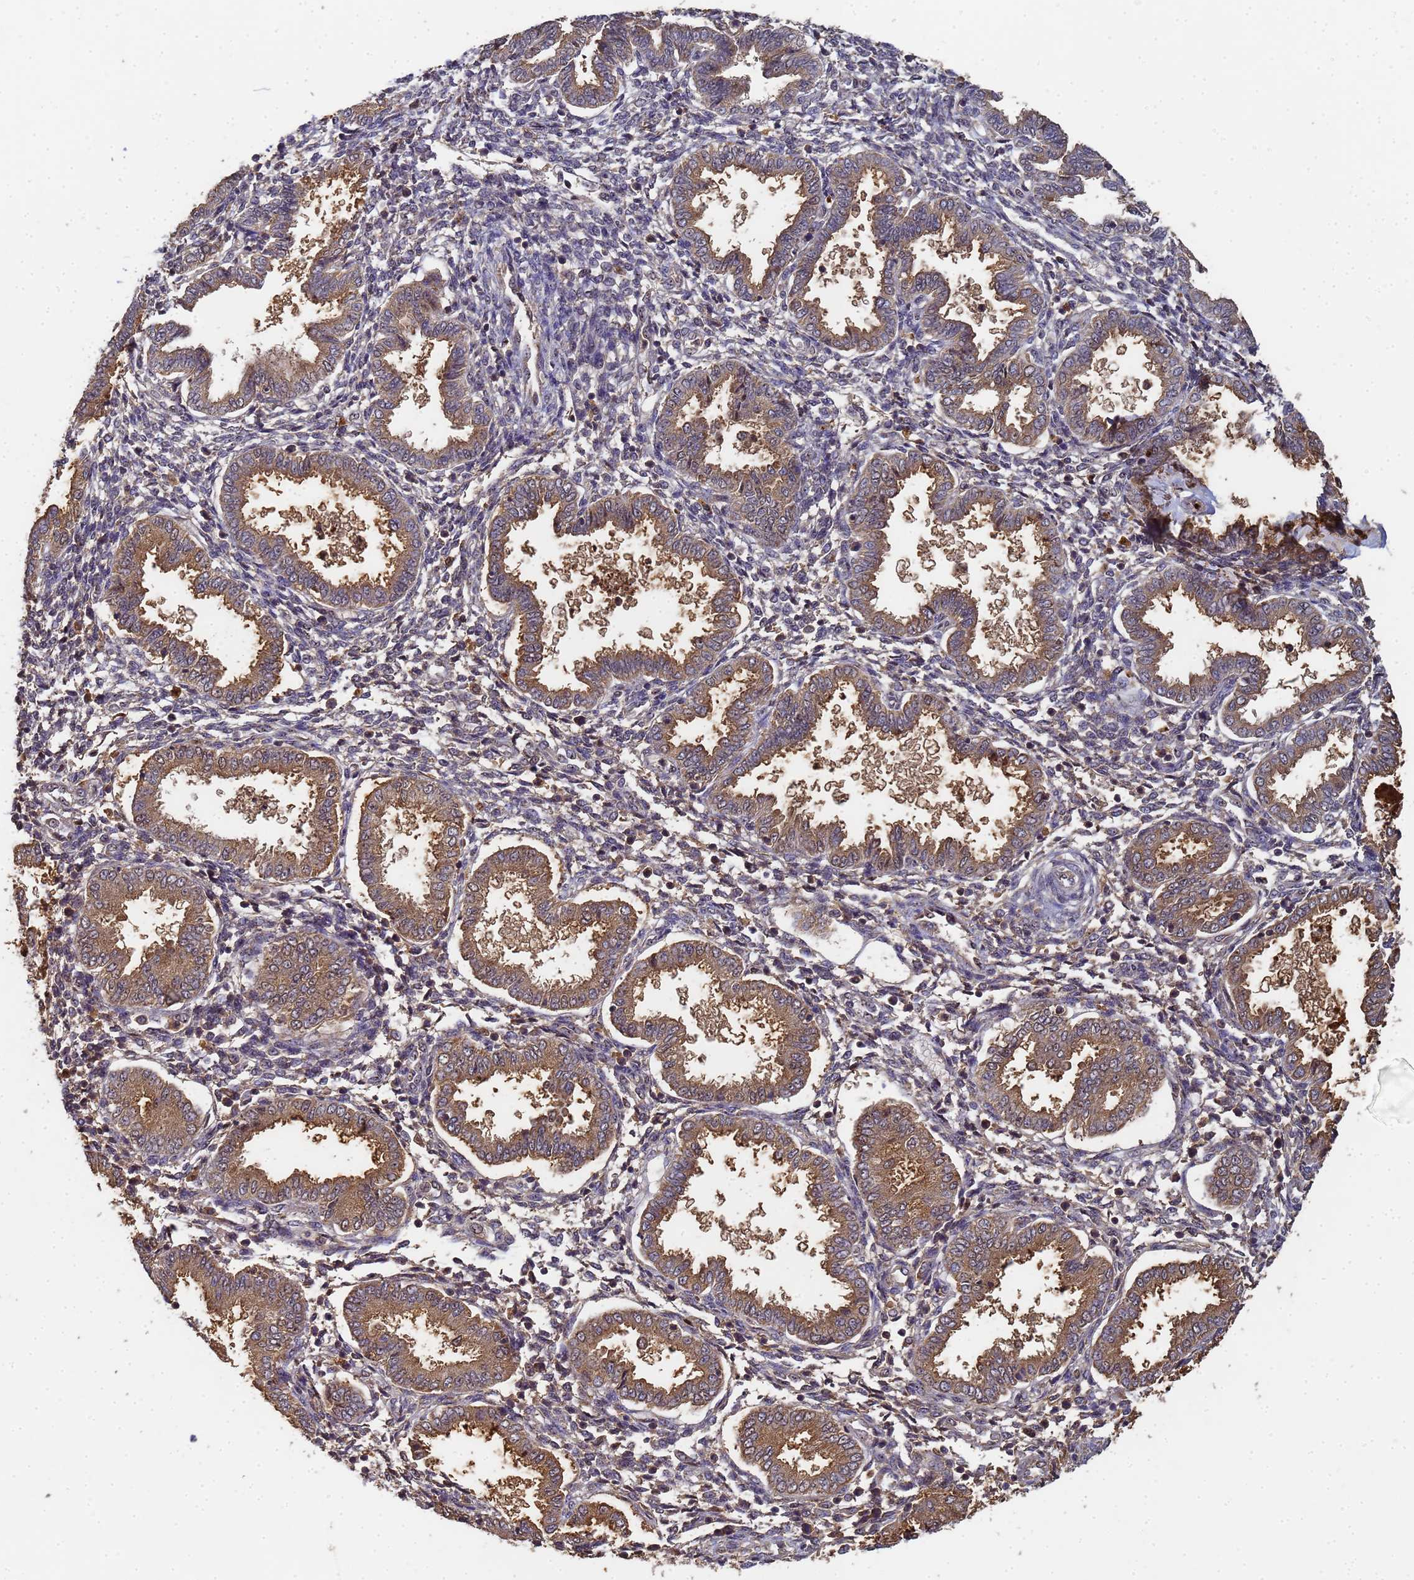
{"staining": {"intensity": "negative", "quantity": "none", "location": "none"}, "tissue": "endometrium", "cell_type": "Cells in endometrial stroma", "image_type": "normal", "snomed": [{"axis": "morphology", "description": "Normal tissue, NOS"}, {"axis": "topography", "description": "Endometrium"}], "caption": "Immunohistochemistry histopathology image of normal endometrium: human endometrium stained with DAB reveals no significant protein expression in cells in endometrial stroma.", "gene": "SECISBP2", "patient": {"sex": "female", "age": 33}}